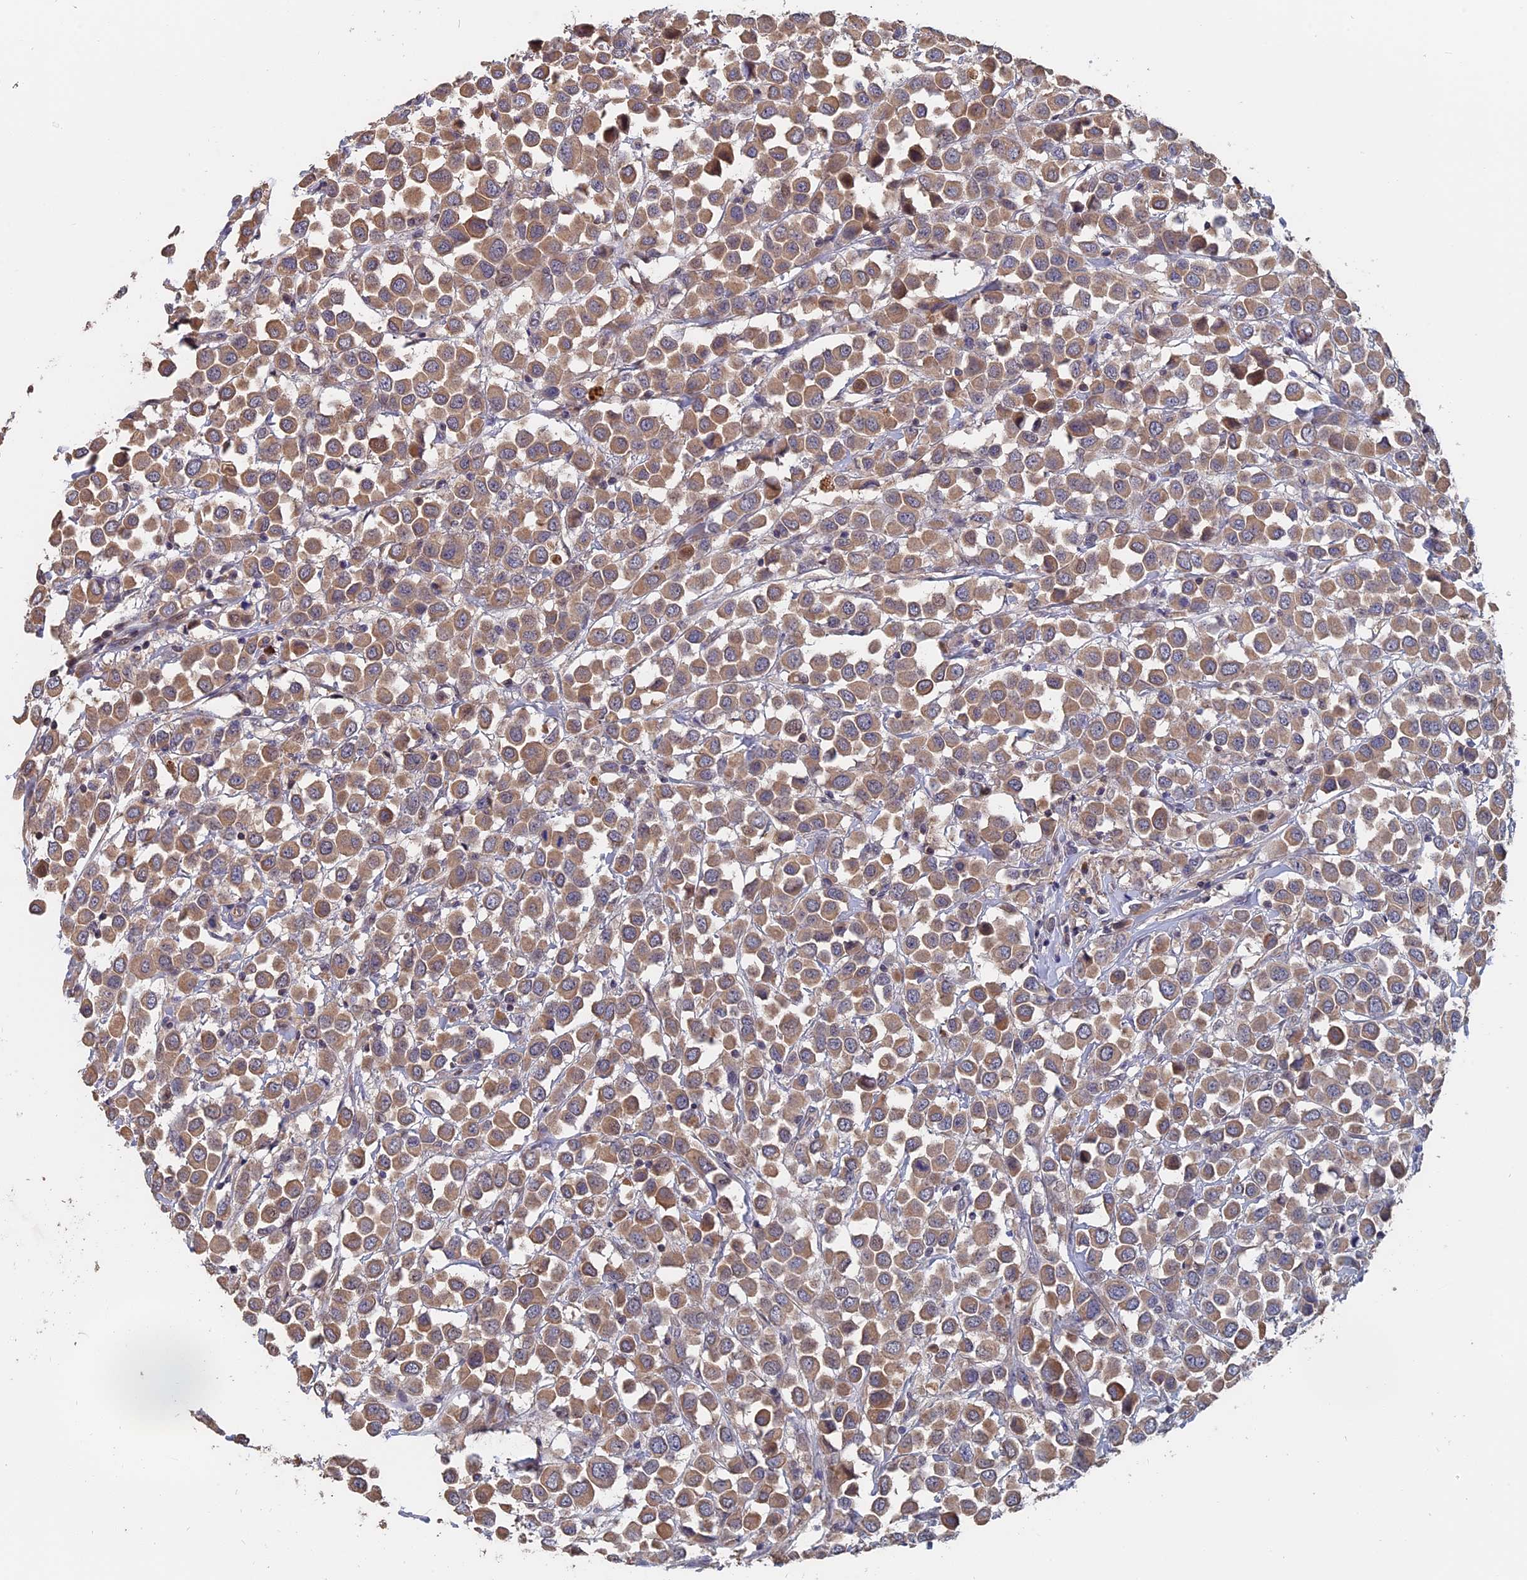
{"staining": {"intensity": "moderate", "quantity": ">75%", "location": "cytoplasmic/membranous"}, "tissue": "breast cancer", "cell_type": "Tumor cells", "image_type": "cancer", "snomed": [{"axis": "morphology", "description": "Duct carcinoma"}, {"axis": "topography", "description": "Breast"}], "caption": "IHC of breast intraductal carcinoma demonstrates medium levels of moderate cytoplasmic/membranous staining in about >75% of tumor cells. (DAB (3,3'-diaminobenzidine) IHC, brown staining for protein, blue staining for nuclei).", "gene": "SLC33A1", "patient": {"sex": "female", "age": 61}}